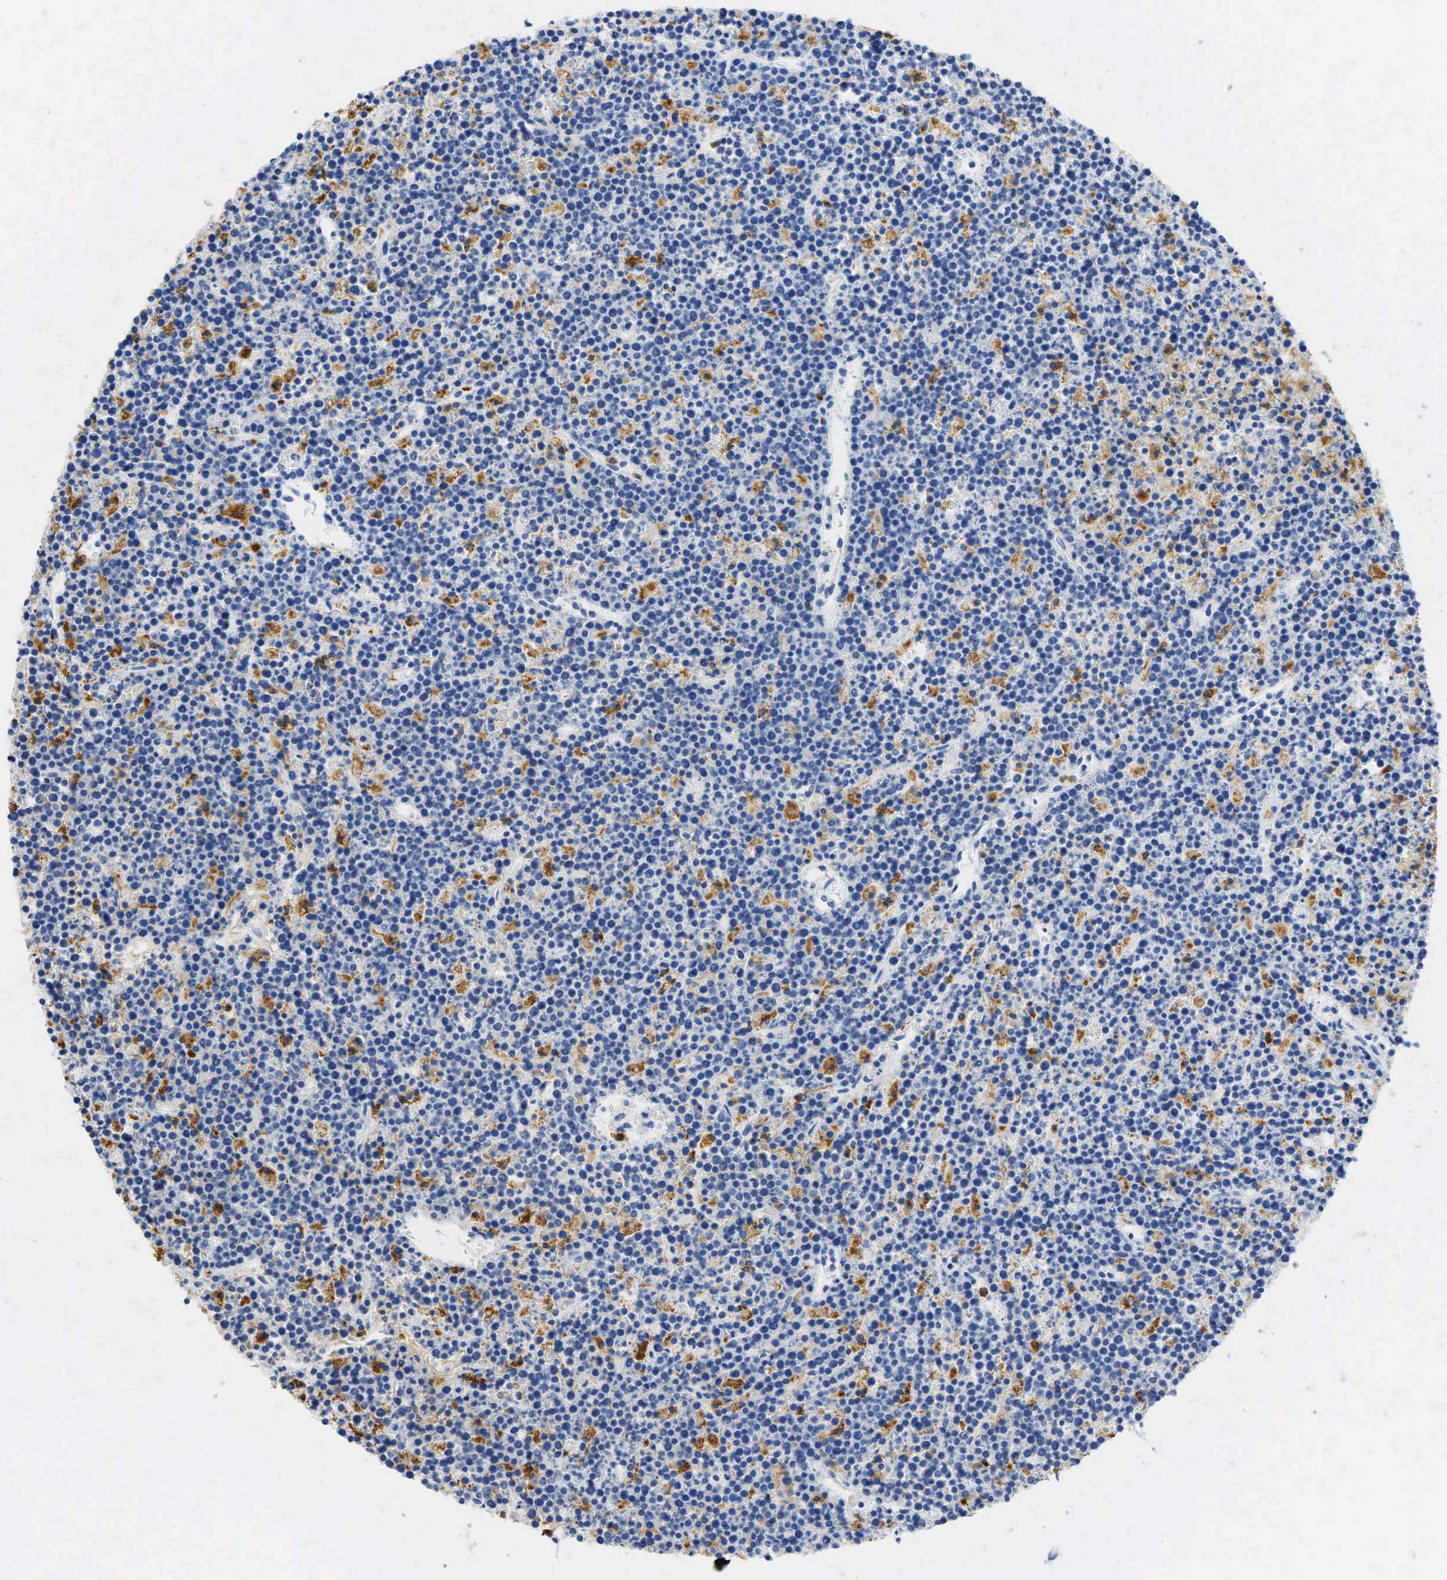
{"staining": {"intensity": "negative", "quantity": "none", "location": "none"}, "tissue": "lymphoma", "cell_type": "Tumor cells", "image_type": "cancer", "snomed": [{"axis": "morphology", "description": "Malignant lymphoma, non-Hodgkin's type, High grade"}, {"axis": "topography", "description": "Ovary"}], "caption": "High-grade malignant lymphoma, non-Hodgkin's type was stained to show a protein in brown. There is no significant positivity in tumor cells. (DAB immunohistochemistry (IHC) with hematoxylin counter stain).", "gene": "CD68", "patient": {"sex": "female", "age": 56}}